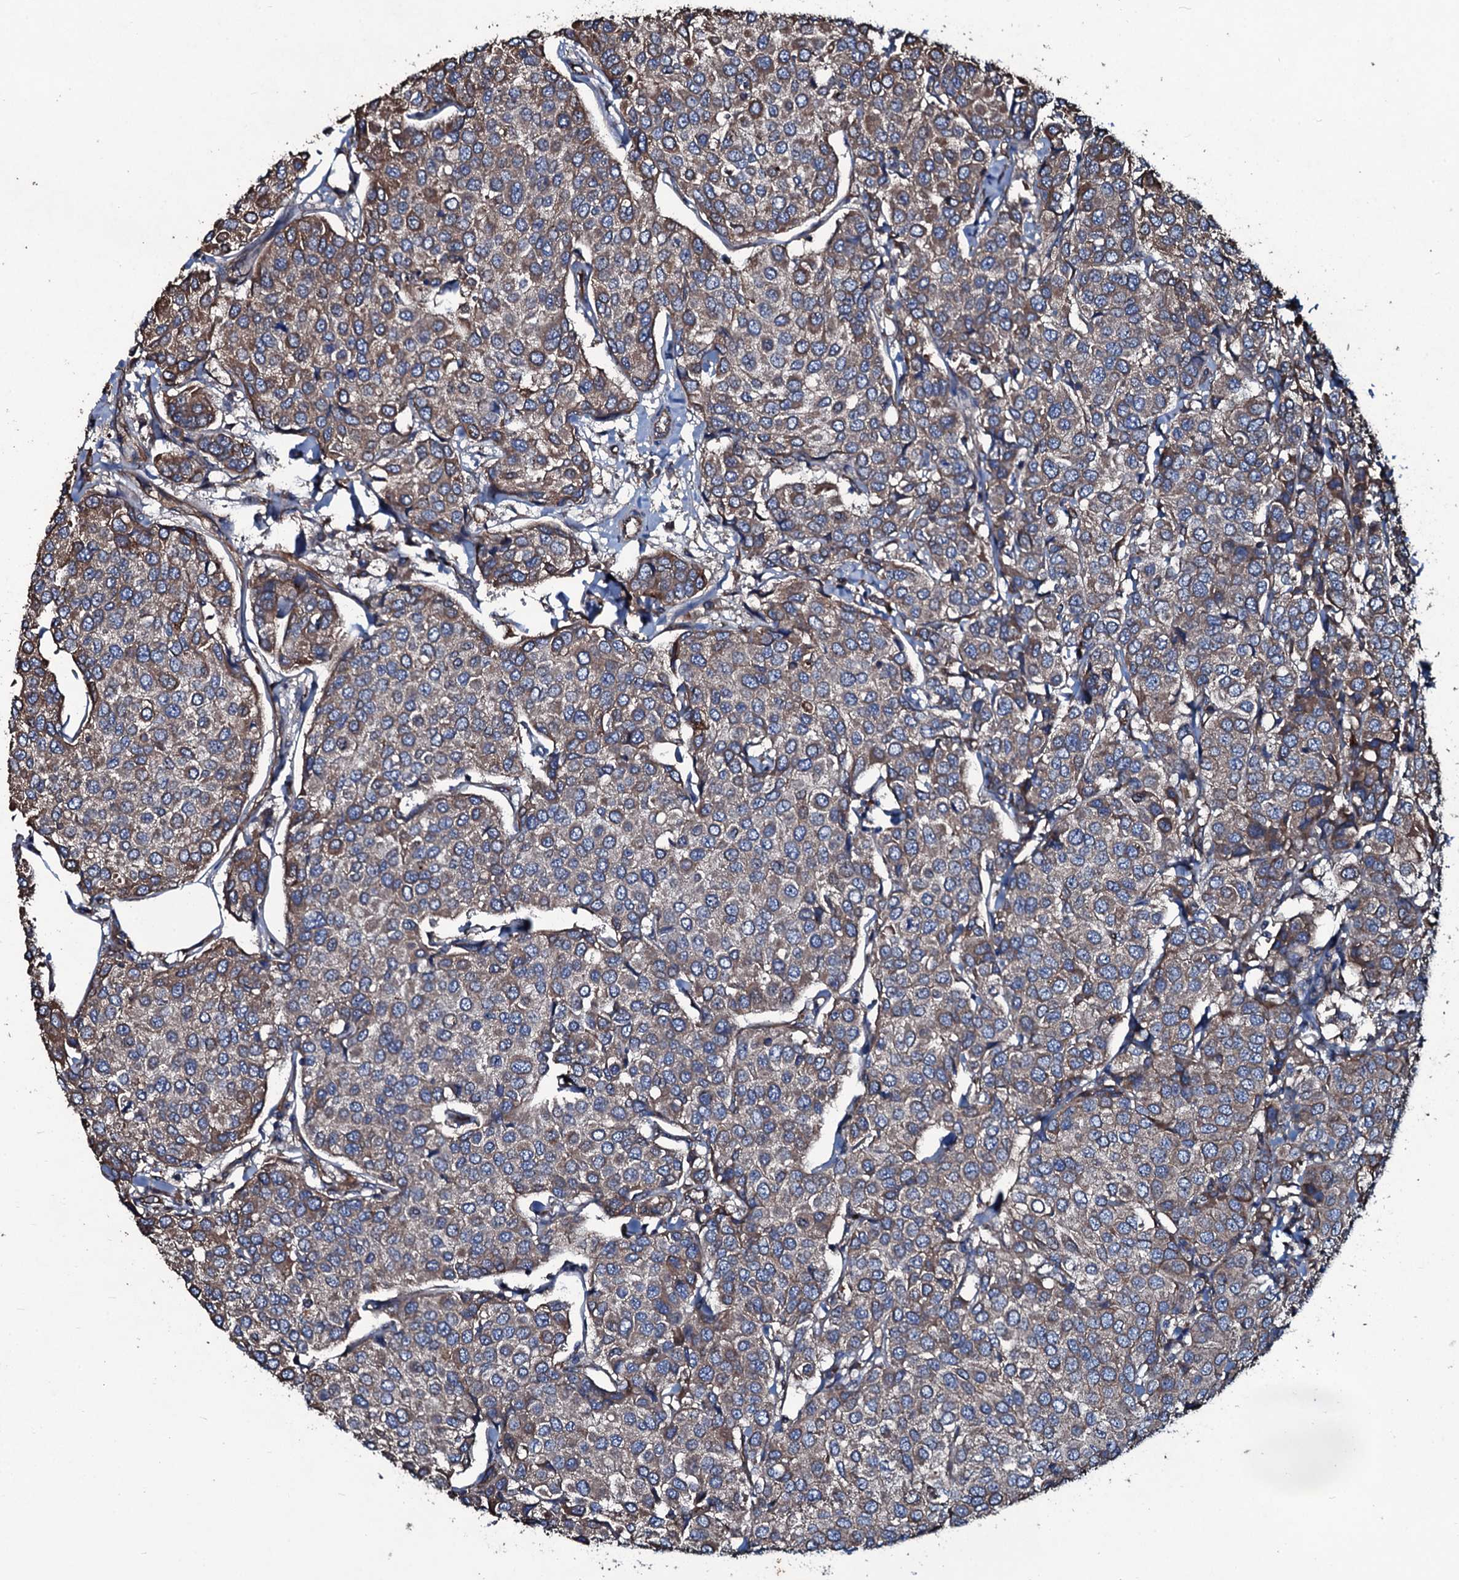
{"staining": {"intensity": "moderate", "quantity": ">75%", "location": "cytoplasmic/membranous"}, "tissue": "breast cancer", "cell_type": "Tumor cells", "image_type": "cancer", "snomed": [{"axis": "morphology", "description": "Duct carcinoma"}, {"axis": "topography", "description": "Breast"}], "caption": "Immunohistochemistry photomicrograph of breast infiltrating ductal carcinoma stained for a protein (brown), which exhibits medium levels of moderate cytoplasmic/membranous positivity in approximately >75% of tumor cells.", "gene": "DMAC2", "patient": {"sex": "female", "age": 55}}